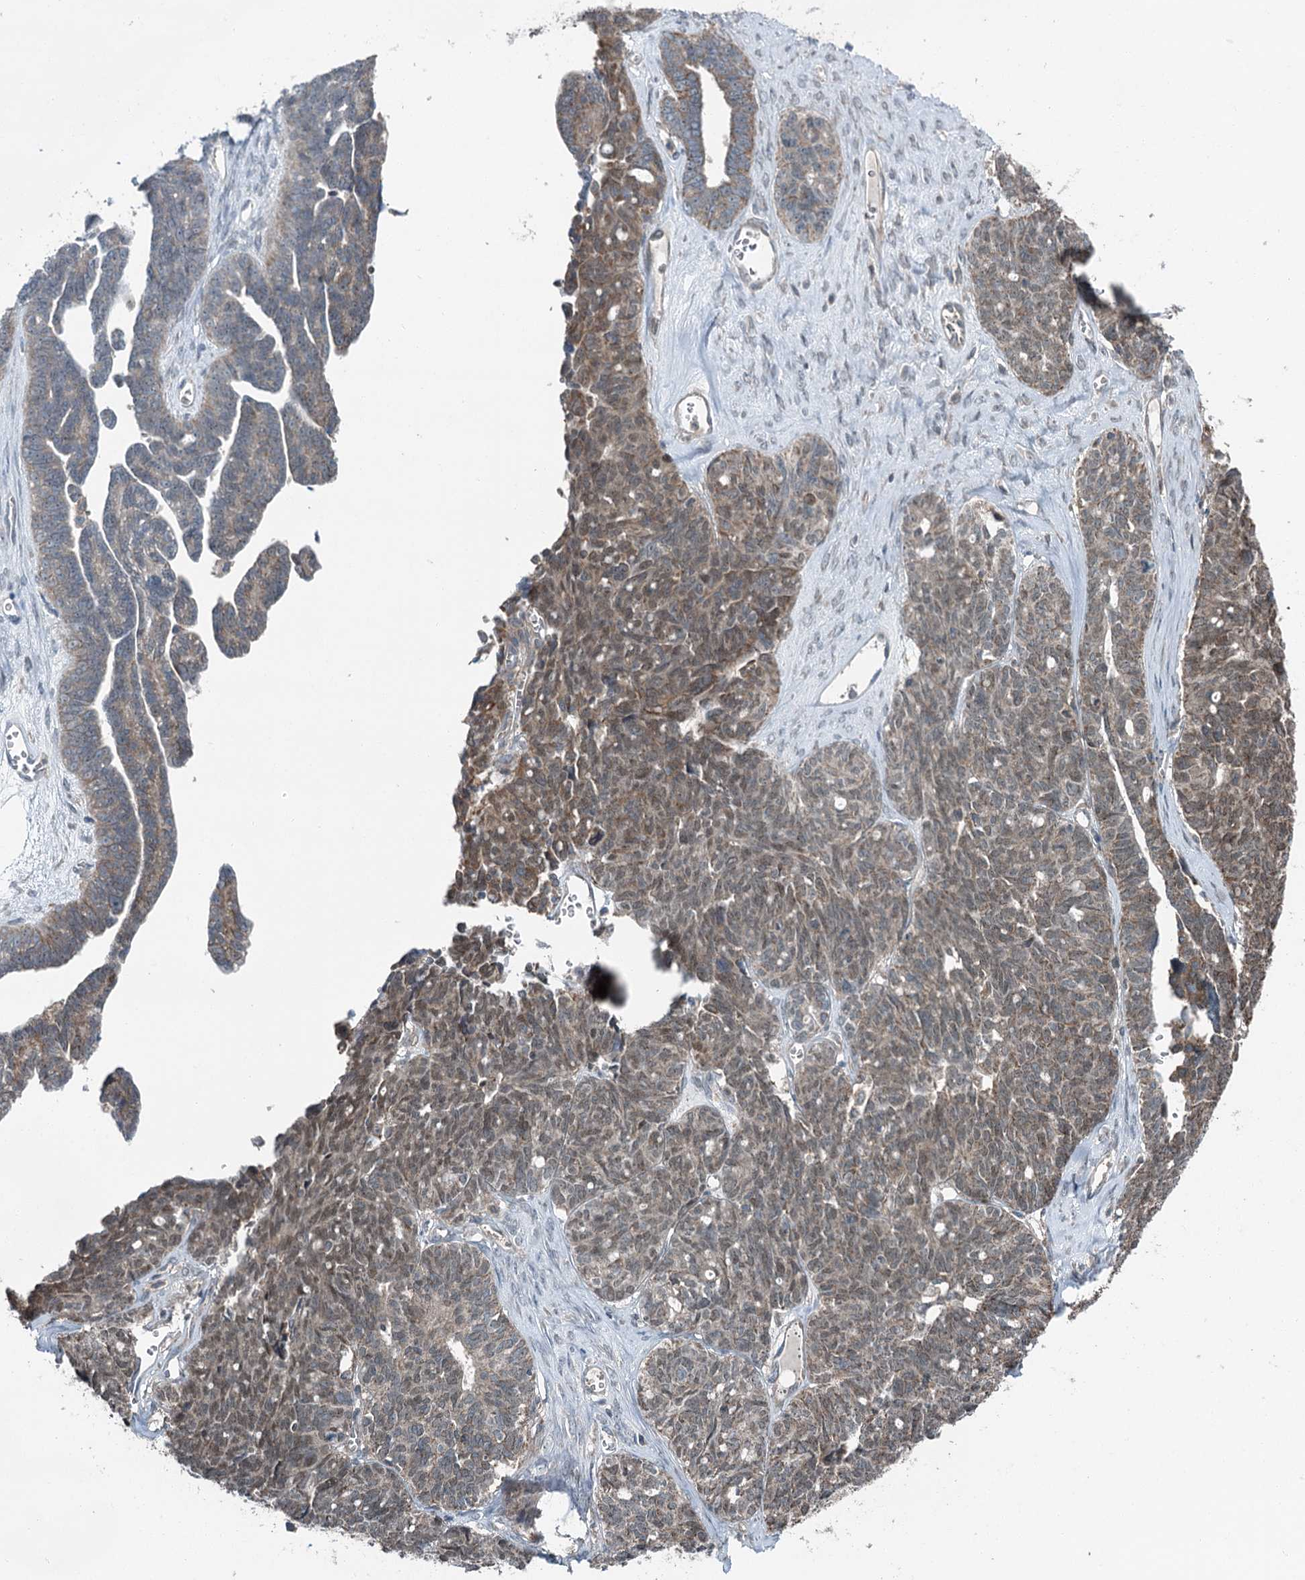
{"staining": {"intensity": "weak", "quantity": ">75%", "location": "cytoplasmic/membranous,nuclear"}, "tissue": "ovarian cancer", "cell_type": "Tumor cells", "image_type": "cancer", "snomed": [{"axis": "morphology", "description": "Cystadenocarcinoma, serous, NOS"}, {"axis": "topography", "description": "Ovary"}], "caption": "Protein expression analysis of ovarian serous cystadenocarcinoma shows weak cytoplasmic/membranous and nuclear expression in approximately >75% of tumor cells.", "gene": "SKIC3", "patient": {"sex": "female", "age": 79}}